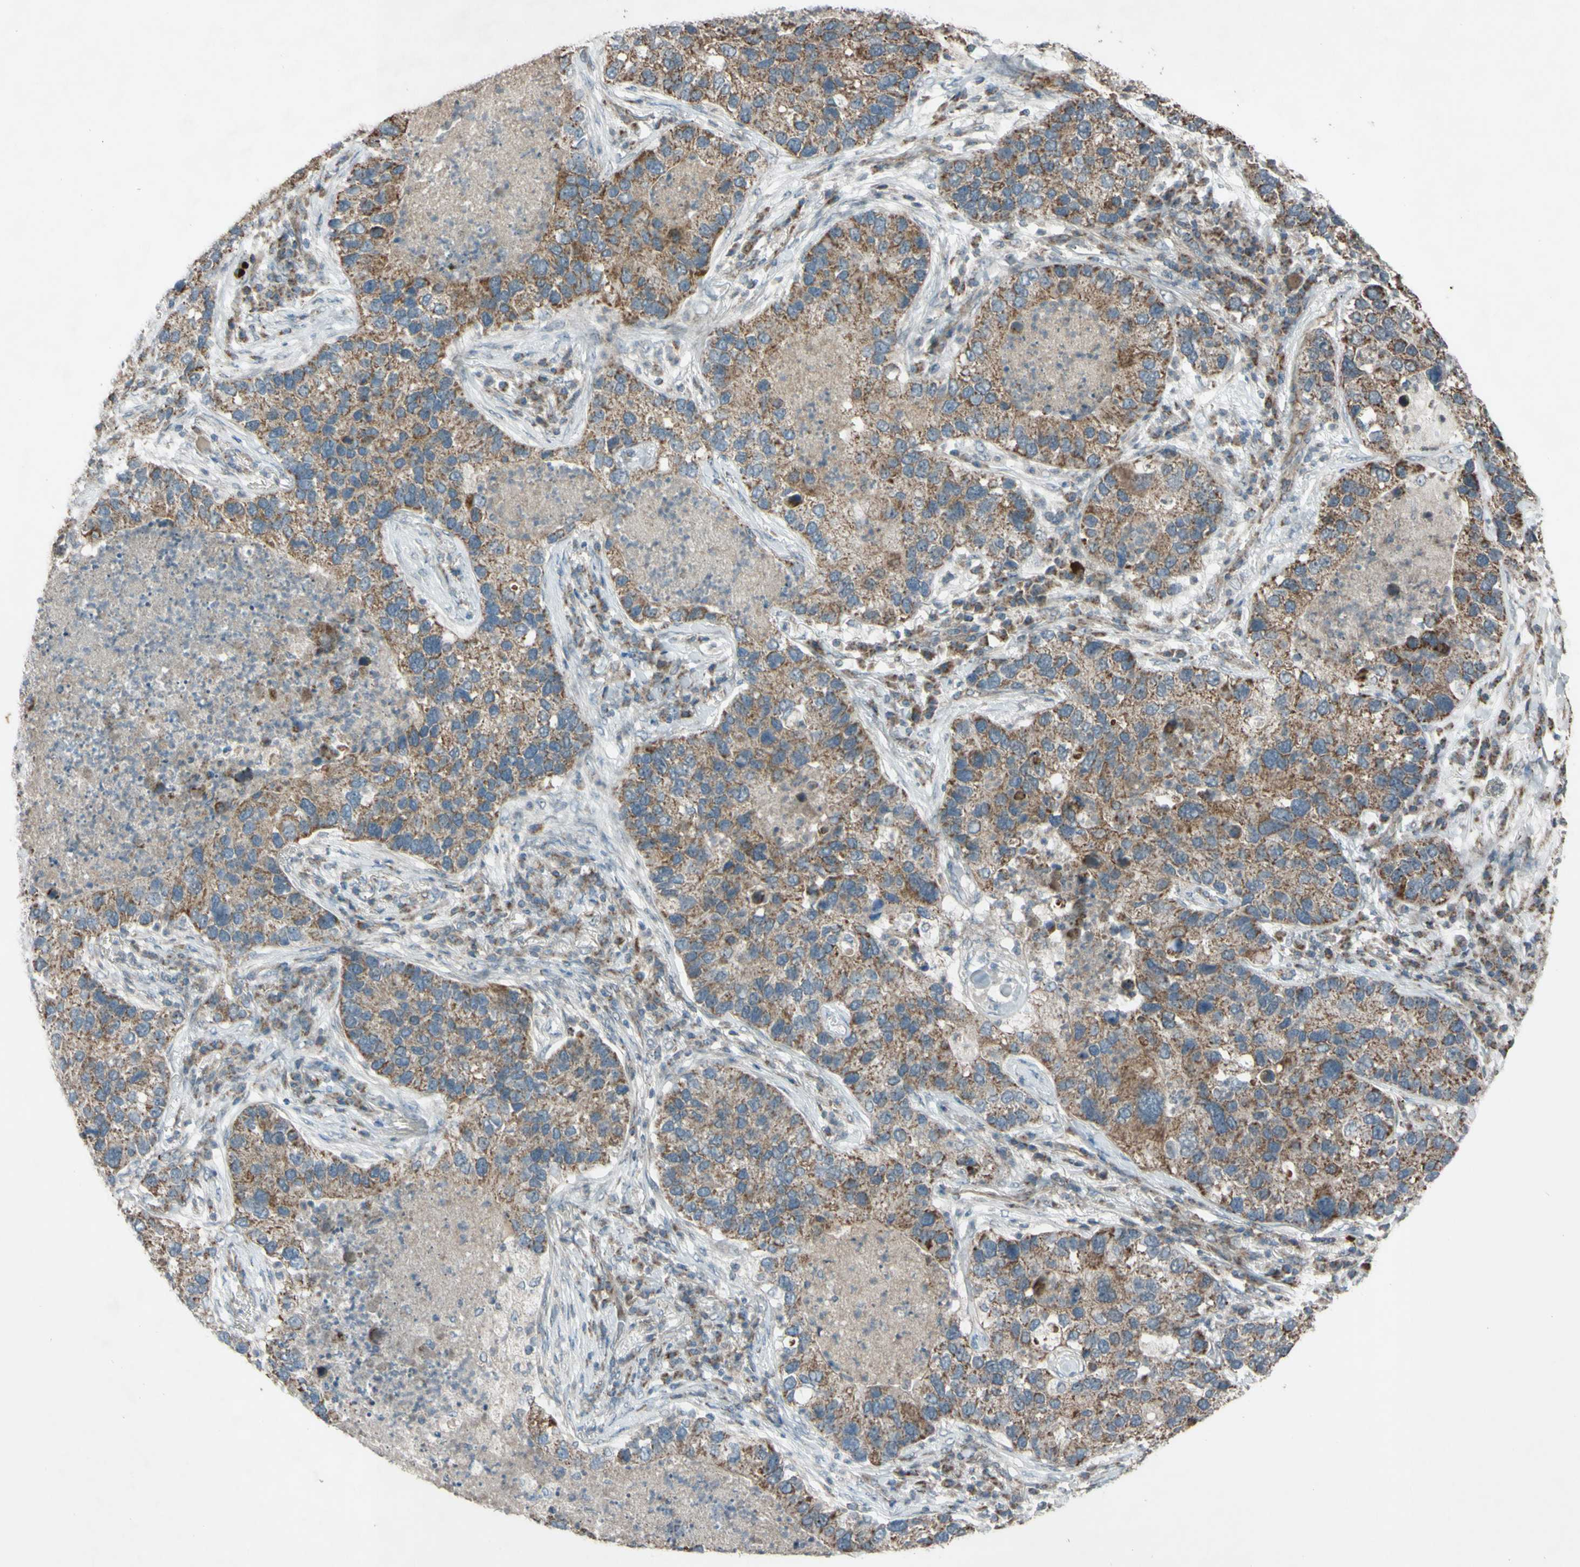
{"staining": {"intensity": "moderate", "quantity": ">75%", "location": "cytoplasmic/membranous"}, "tissue": "lung cancer", "cell_type": "Tumor cells", "image_type": "cancer", "snomed": [{"axis": "morphology", "description": "Normal tissue, NOS"}, {"axis": "morphology", "description": "Adenocarcinoma, NOS"}, {"axis": "topography", "description": "Bronchus"}, {"axis": "topography", "description": "Lung"}], "caption": "Immunohistochemical staining of lung cancer (adenocarcinoma) displays medium levels of moderate cytoplasmic/membranous staining in approximately >75% of tumor cells.", "gene": "ACOT8", "patient": {"sex": "male", "age": 54}}